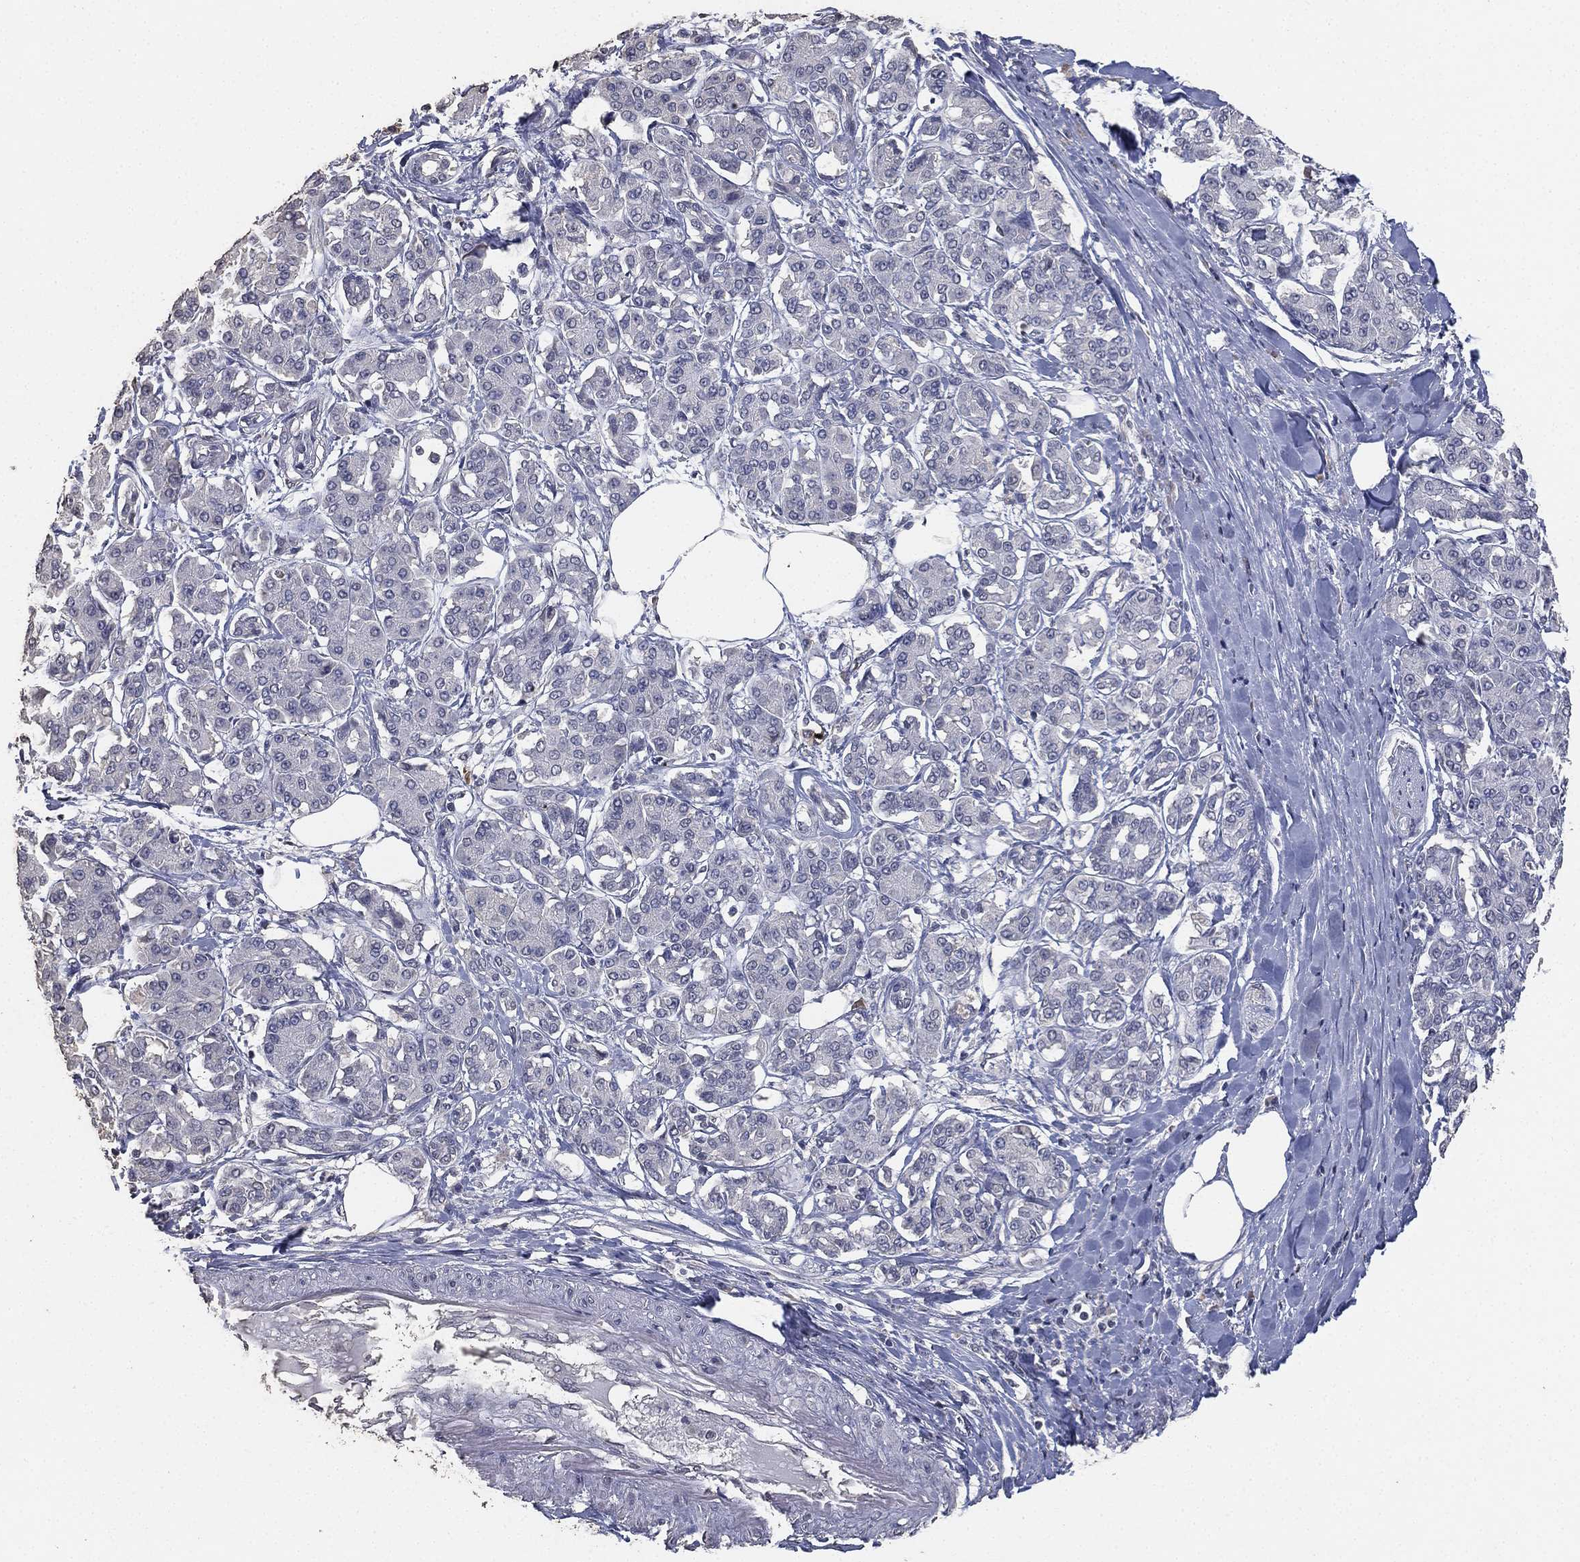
{"staining": {"intensity": "negative", "quantity": "none", "location": "none"}, "tissue": "pancreatic cancer", "cell_type": "Tumor cells", "image_type": "cancer", "snomed": [{"axis": "morphology", "description": "Adenocarcinoma, NOS"}, {"axis": "topography", "description": "Pancreas"}], "caption": "Tumor cells are negative for protein expression in human pancreatic cancer. (DAB (3,3'-diaminobenzidine) IHC, high magnification).", "gene": "DSG1", "patient": {"sex": "female", "age": 56}}